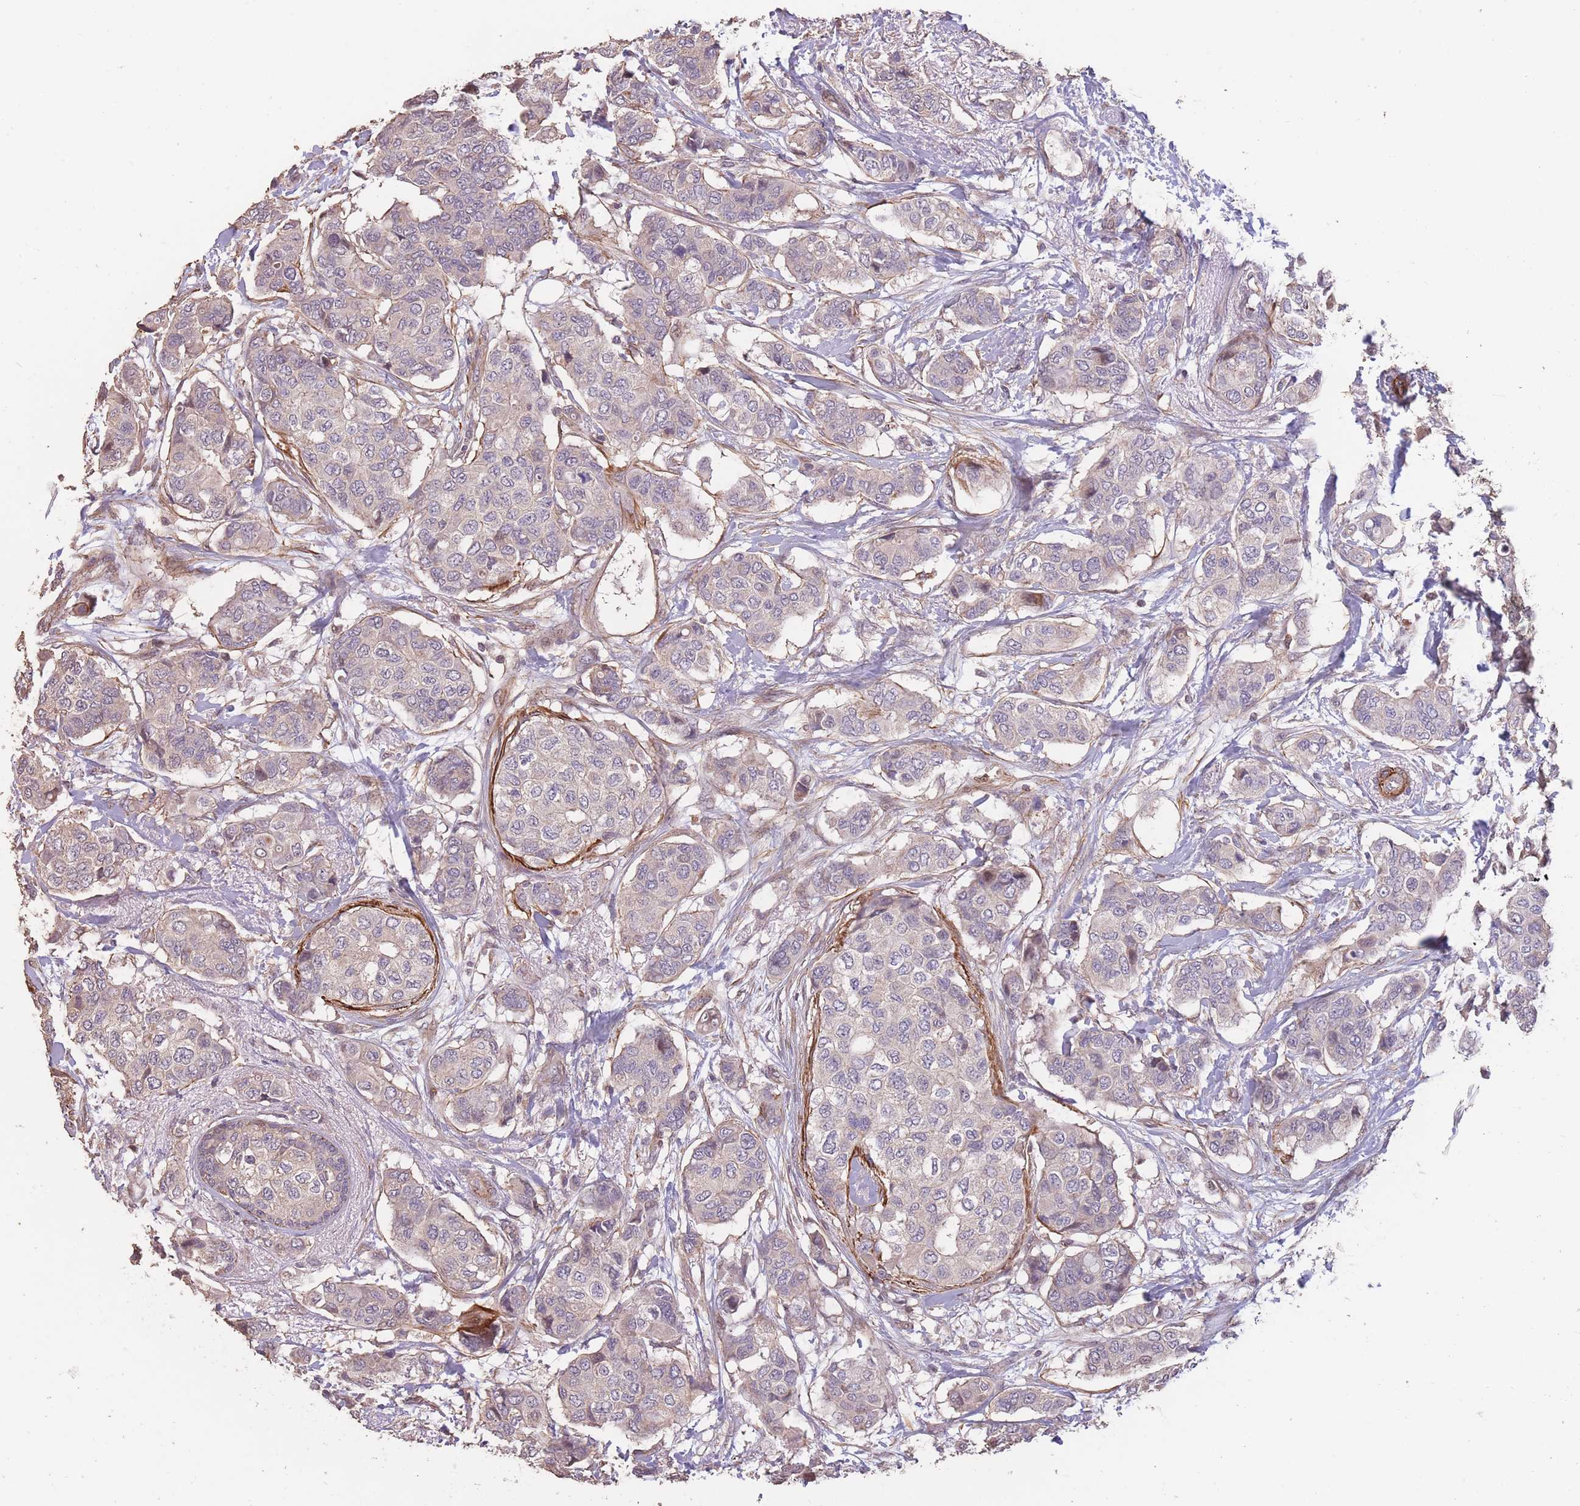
{"staining": {"intensity": "negative", "quantity": "none", "location": "none"}, "tissue": "breast cancer", "cell_type": "Tumor cells", "image_type": "cancer", "snomed": [{"axis": "morphology", "description": "Lobular carcinoma"}, {"axis": "topography", "description": "Breast"}], "caption": "Tumor cells show no significant positivity in lobular carcinoma (breast). (DAB IHC, high magnification).", "gene": "NLRC4", "patient": {"sex": "female", "age": 51}}